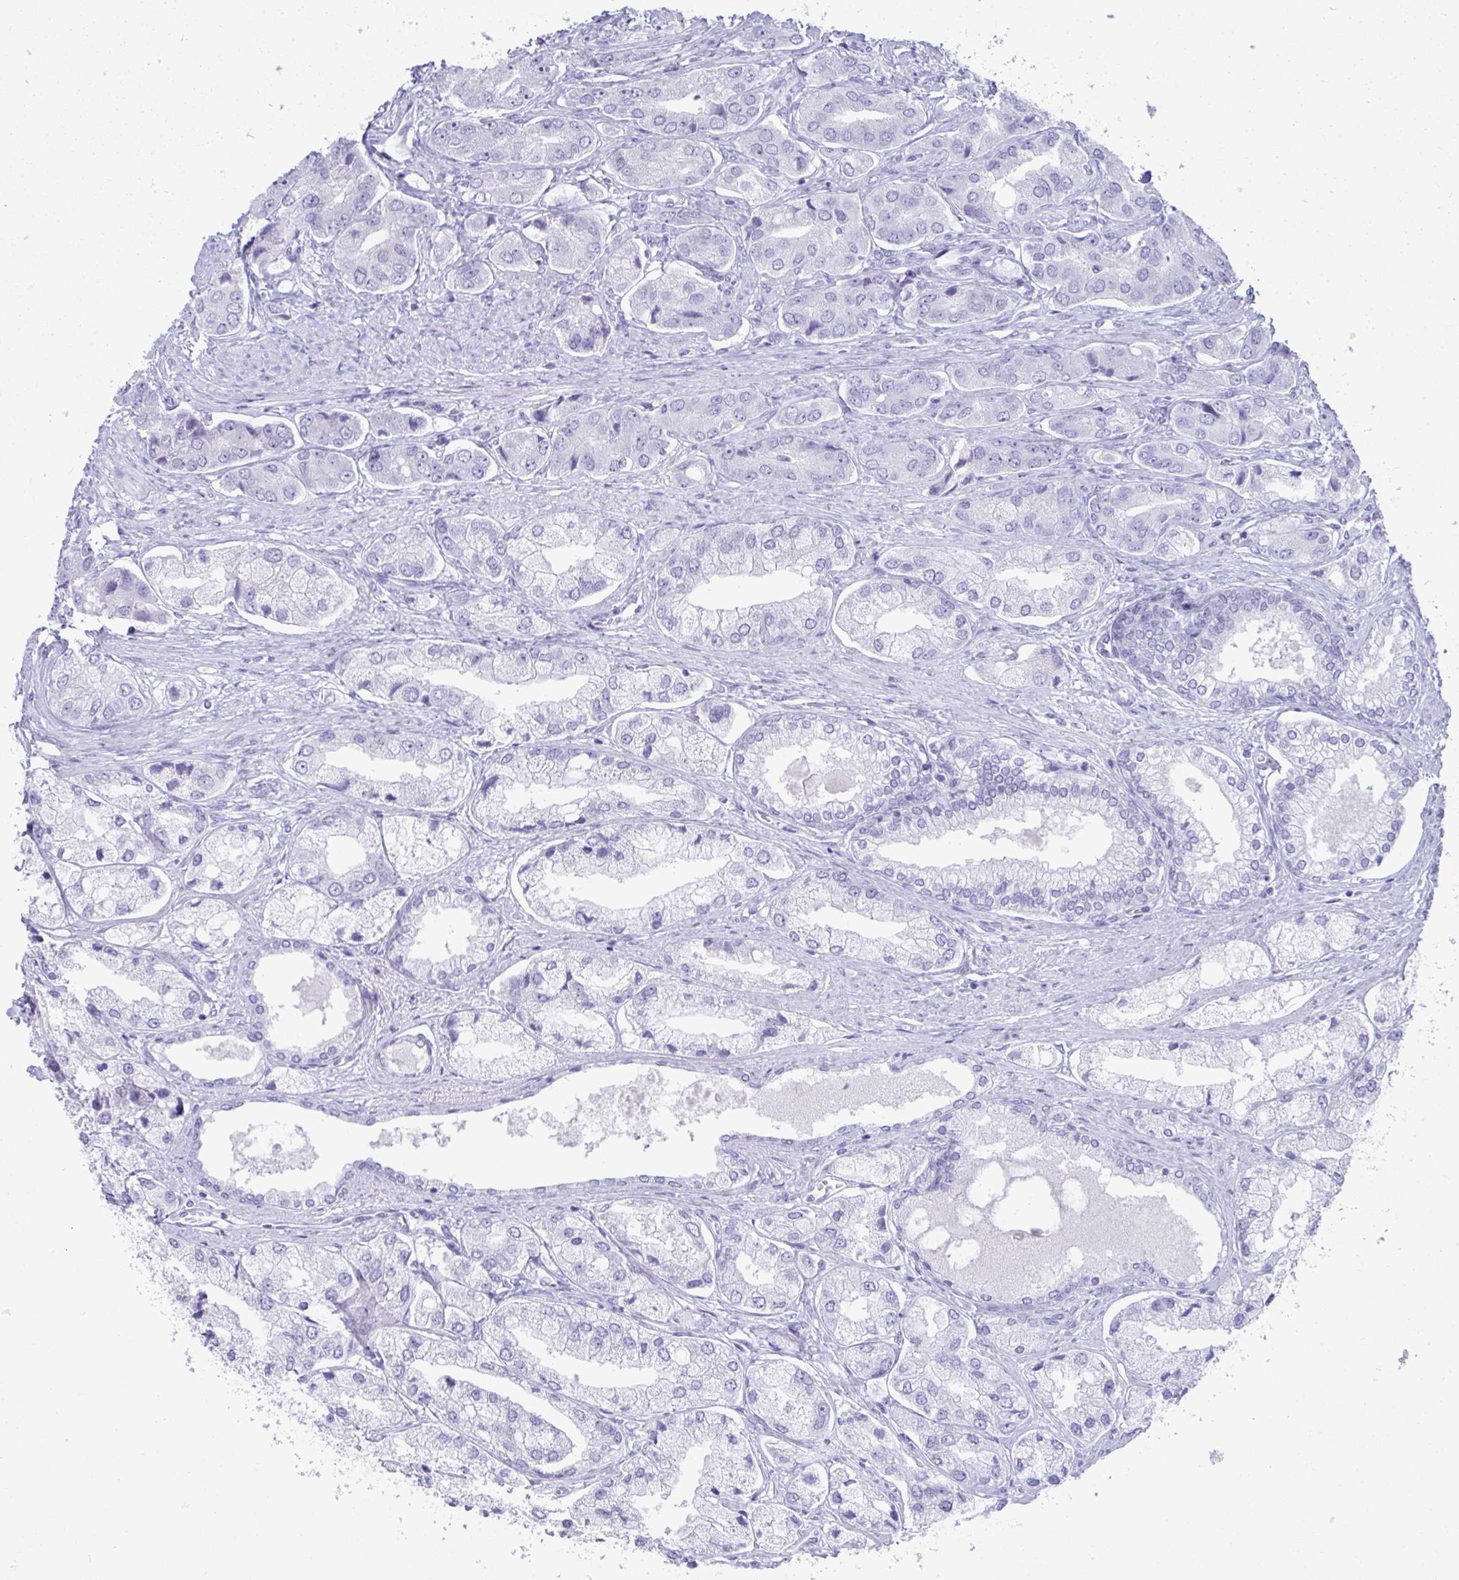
{"staining": {"intensity": "negative", "quantity": "none", "location": "none"}, "tissue": "prostate cancer", "cell_type": "Tumor cells", "image_type": "cancer", "snomed": [{"axis": "morphology", "description": "Adenocarcinoma, Low grade"}, {"axis": "topography", "description": "Prostate"}], "caption": "IHC micrograph of human prostate cancer (adenocarcinoma (low-grade)) stained for a protein (brown), which exhibits no positivity in tumor cells.", "gene": "PSCA", "patient": {"sex": "male", "age": 69}}